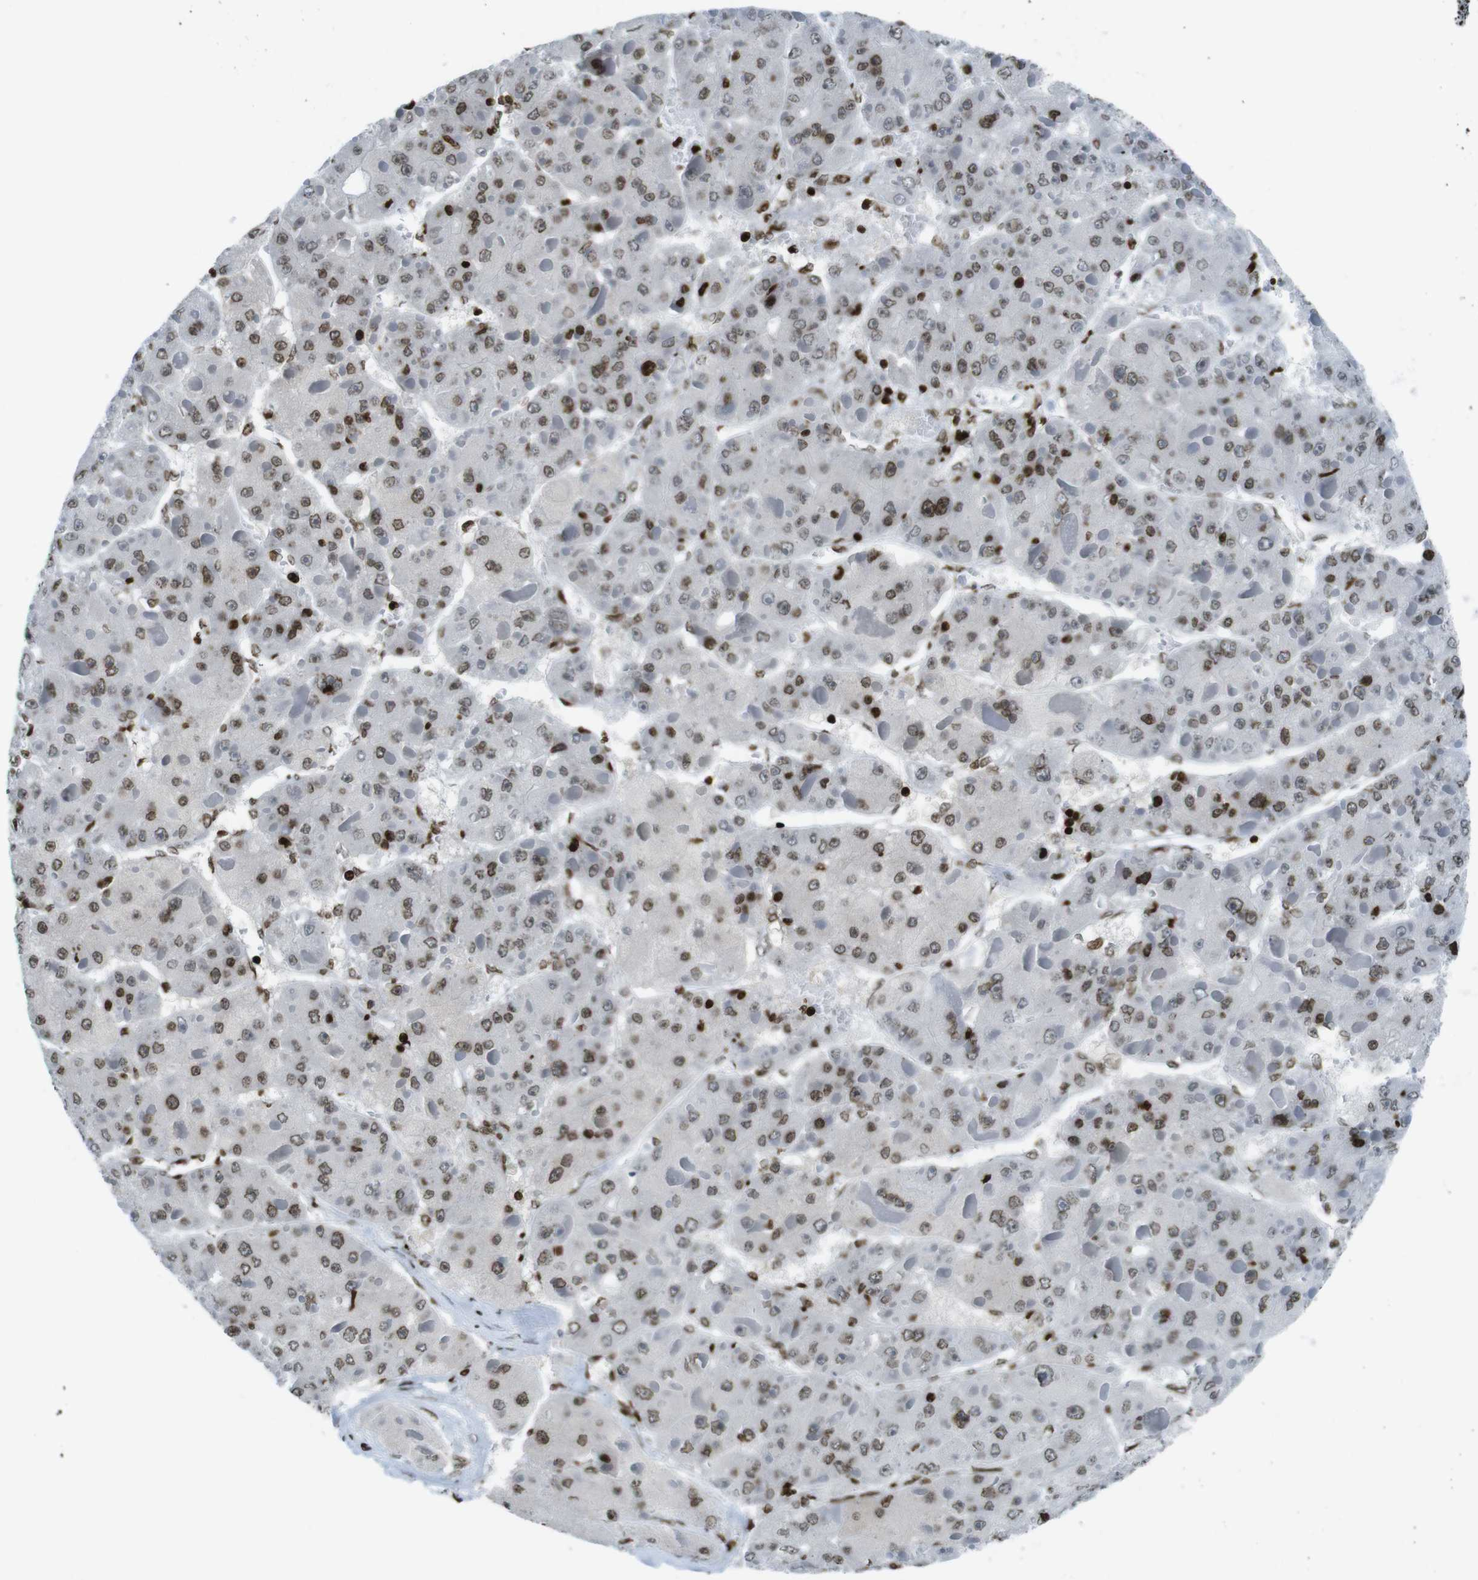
{"staining": {"intensity": "moderate", "quantity": ">75%", "location": "nuclear"}, "tissue": "liver cancer", "cell_type": "Tumor cells", "image_type": "cancer", "snomed": [{"axis": "morphology", "description": "Carcinoma, Hepatocellular, NOS"}, {"axis": "topography", "description": "Liver"}], "caption": "Brown immunohistochemical staining in liver hepatocellular carcinoma shows moderate nuclear staining in approximately >75% of tumor cells.", "gene": "H2AC8", "patient": {"sex": "female", "age": 73}}